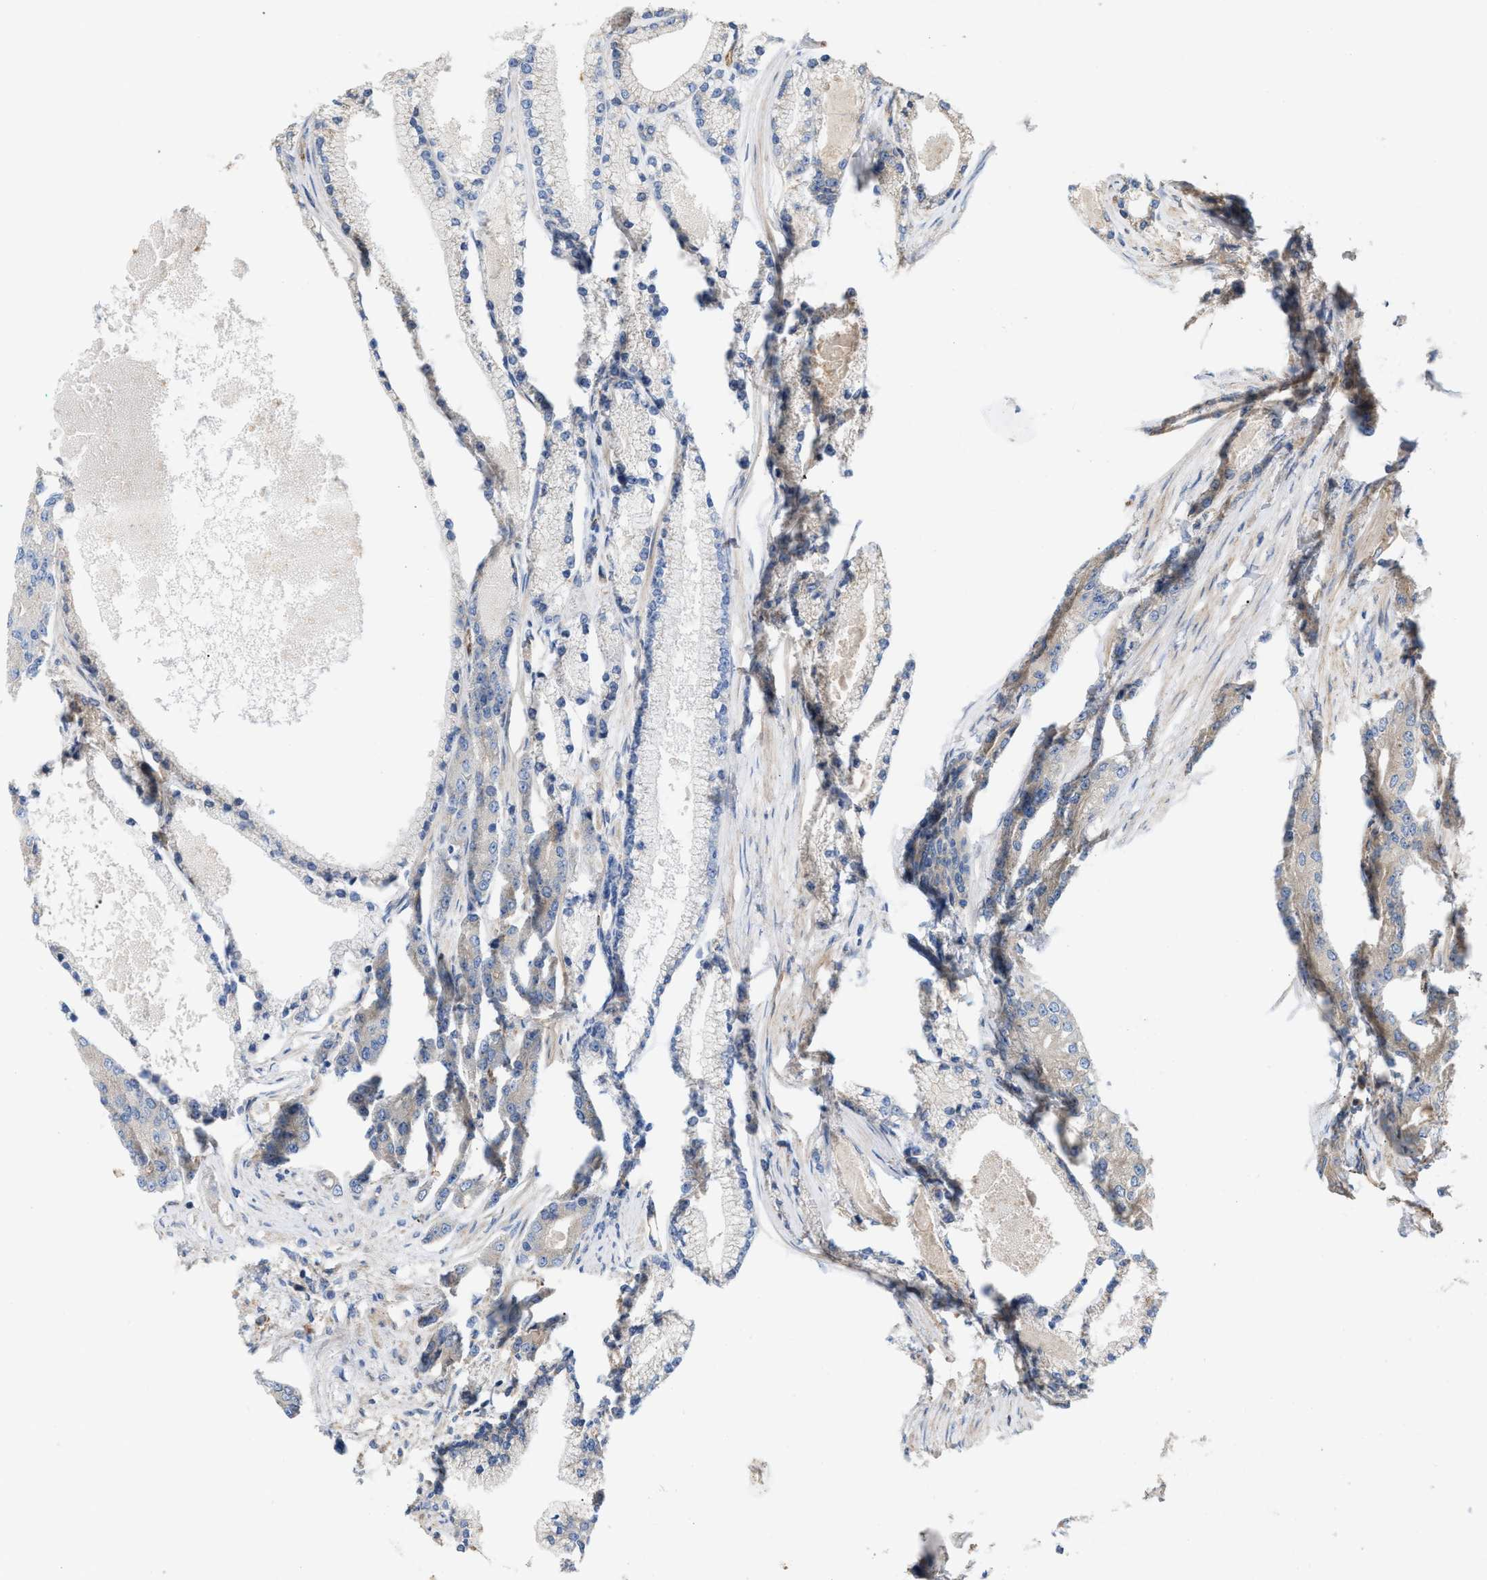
{"staining": {"intensity": "weak", "quantity": "25%-75%", "location": "cytoplasmic/membranous"}, "tissue": "prostate cancer", "cell_type": "Tumor cells", "image_type": "cancer", "snomed": [{"axis": "morphology", "description": "Adenocarcinoma, High grade"}, {"axis": "topography", "description": "Prostate"}], "caption": "Tumor cells display low levels of weak cytoplasmic/membranous expression in about 25%-75% of cells in prostate cancer (adenocarcinoma (high-grade)). (brown staining indicates protein expression, while blue staining denotes nuclei).", "gene": "EPS15L1", "patient": {"sex": "male", "age": 71}}